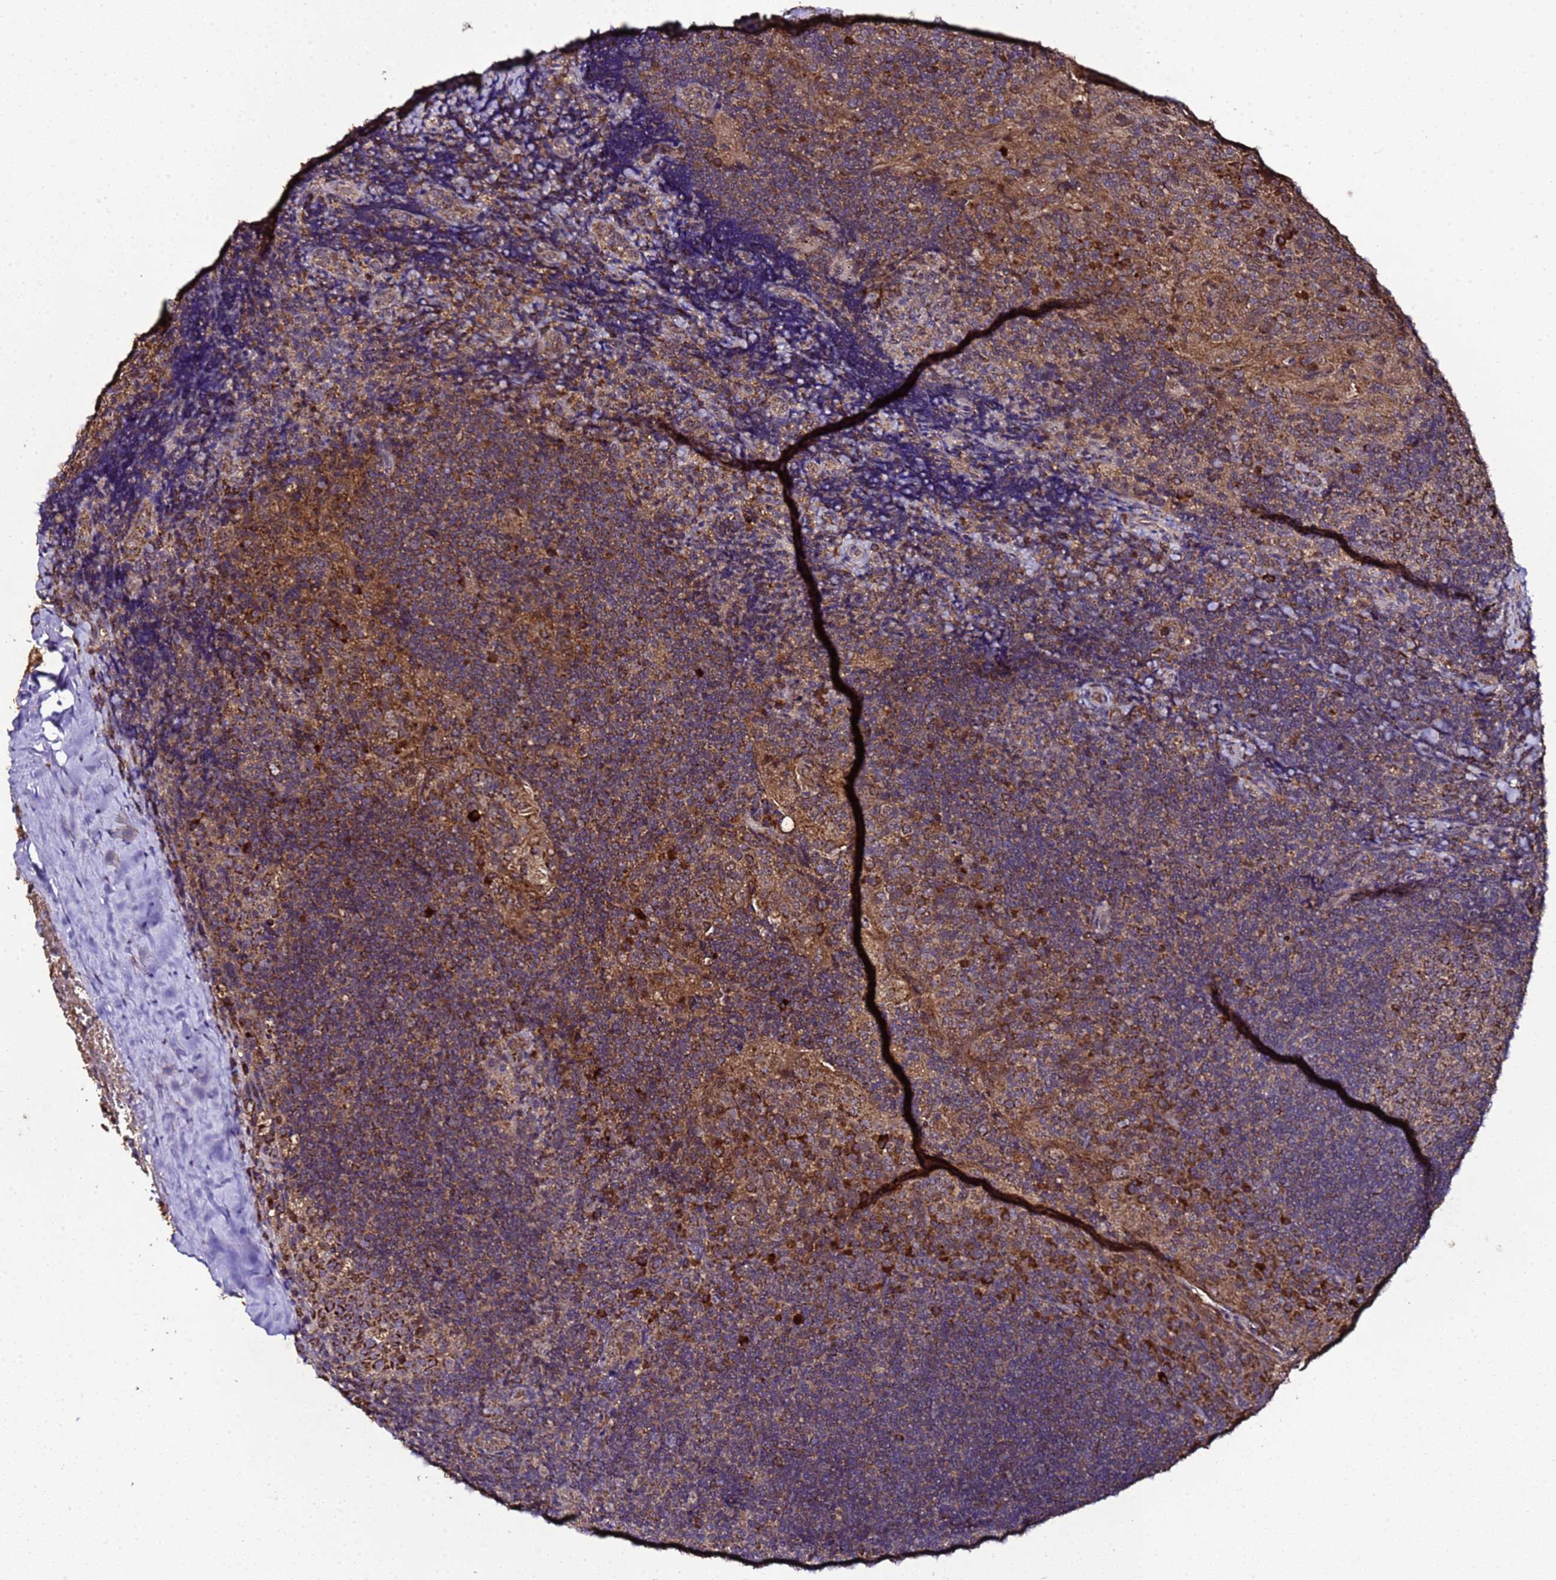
{"staining": {"intensity": "strong", "quantity": ">75%", "location": "cytoplasmic/membranous"}, "tissue": "tonsil", "cell_type": "Germinal center cells", "image_type": "normal", "snomed": [{"axis": "morphology", "description": "Normal tissue, NOS"}, {"axis": "topography", "description": "Tonsil"}], "caption": "Germinal center cells show strong cytoplasmic/membranous staining in about >75% of cells in unremarkable tonsil.", "gene": "HSPBAP1", "patient": {"sex": "male", "age": 17}}